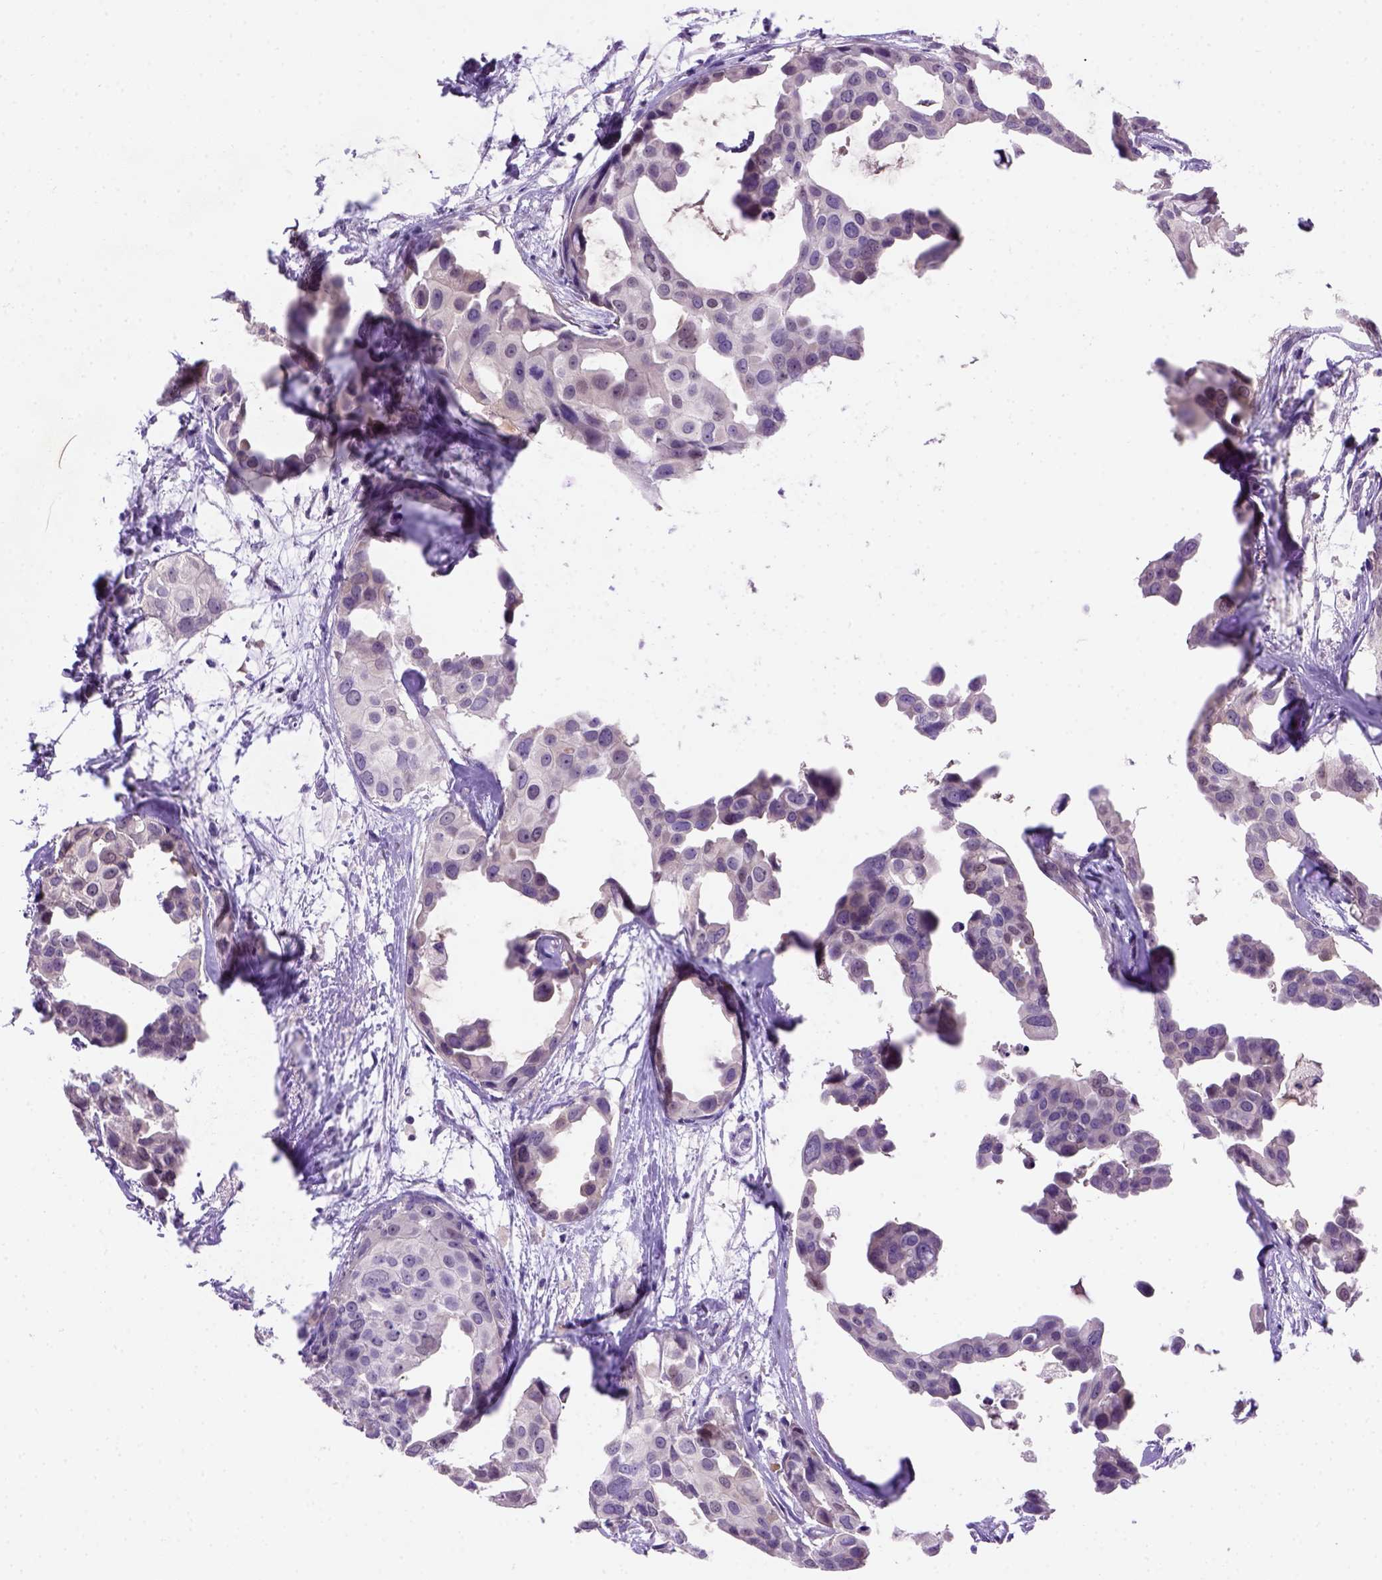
{"staining": {"intensity": "negative", "quantity": "none", "location": "none"}, "tissue": "breast cancer", "cell_type": "Tumor cells", "image_type": "cancer", "snomed": [{"axis": "morphology", "description": "Duct carcinoma"}, {"axis": "topography", "description": "Breast"}], "caption": "Breast cancer was stained to show a protein in brown. There is no significant staining in tumor cells.", "gene": "FAM81B", "patient": {"sex": "female", "age": 38}}